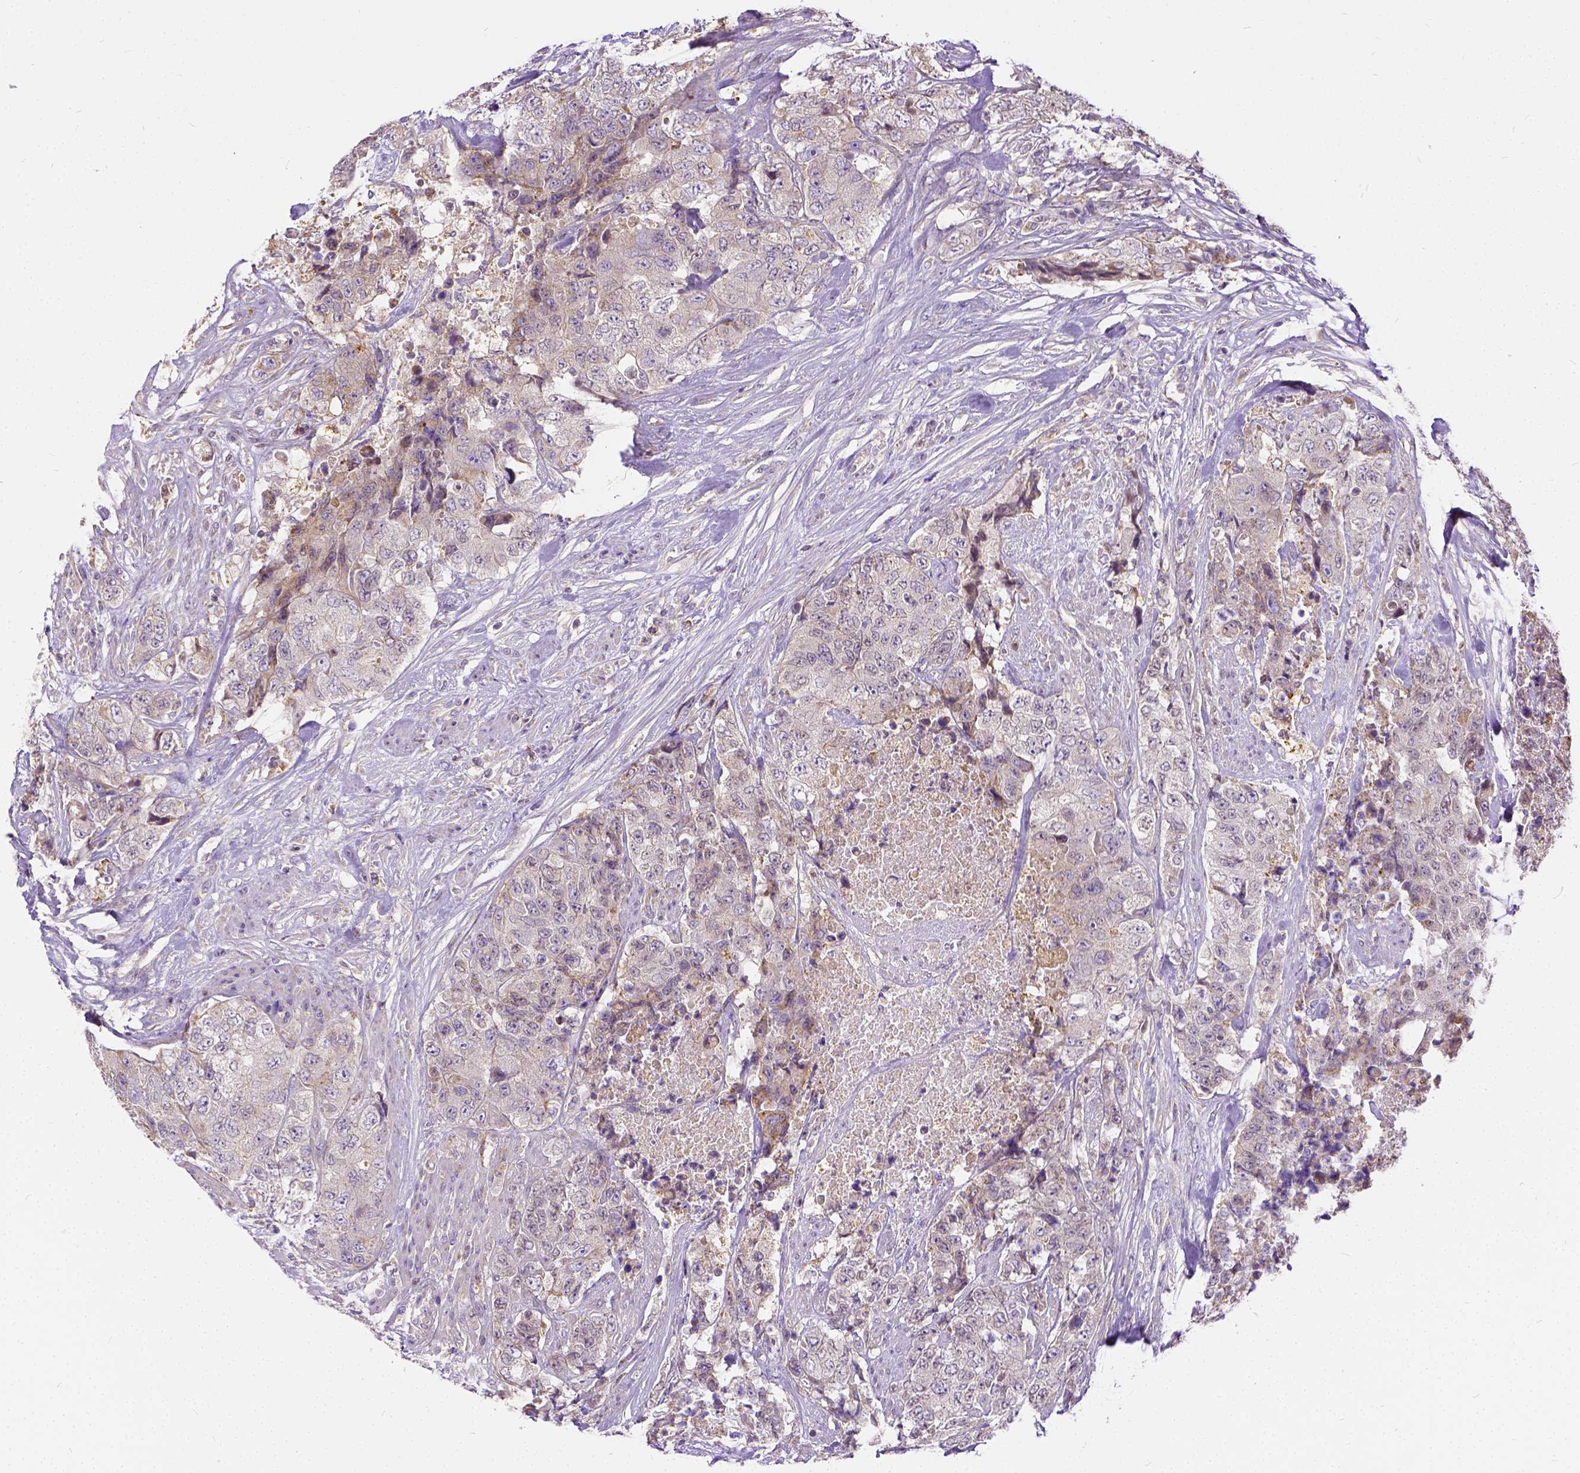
{"staining": {"intensity": "weak", "quantity": "<25%", "location": "cytoplasmic/membranous"}, "tissue": "urothelial cancer", "cell_type": "Tumor cells", "image_type": "cancer", "snomed": [{"axis": "morphology", "description": "Urothelial carcinoma, High grade"}, {"axis": "topography", "description": "Urinary bladder"}], "caption": "Immunohistochemistry photomicrograph of neoplastic tissue: human high-grade urothelial carcinoma stained with DAB (3,3'-diaminobenzidine) shows no significant protein staining in tumor cells.", "gene": "CADM4", "patient": {"sex": "female", "age": 78}}